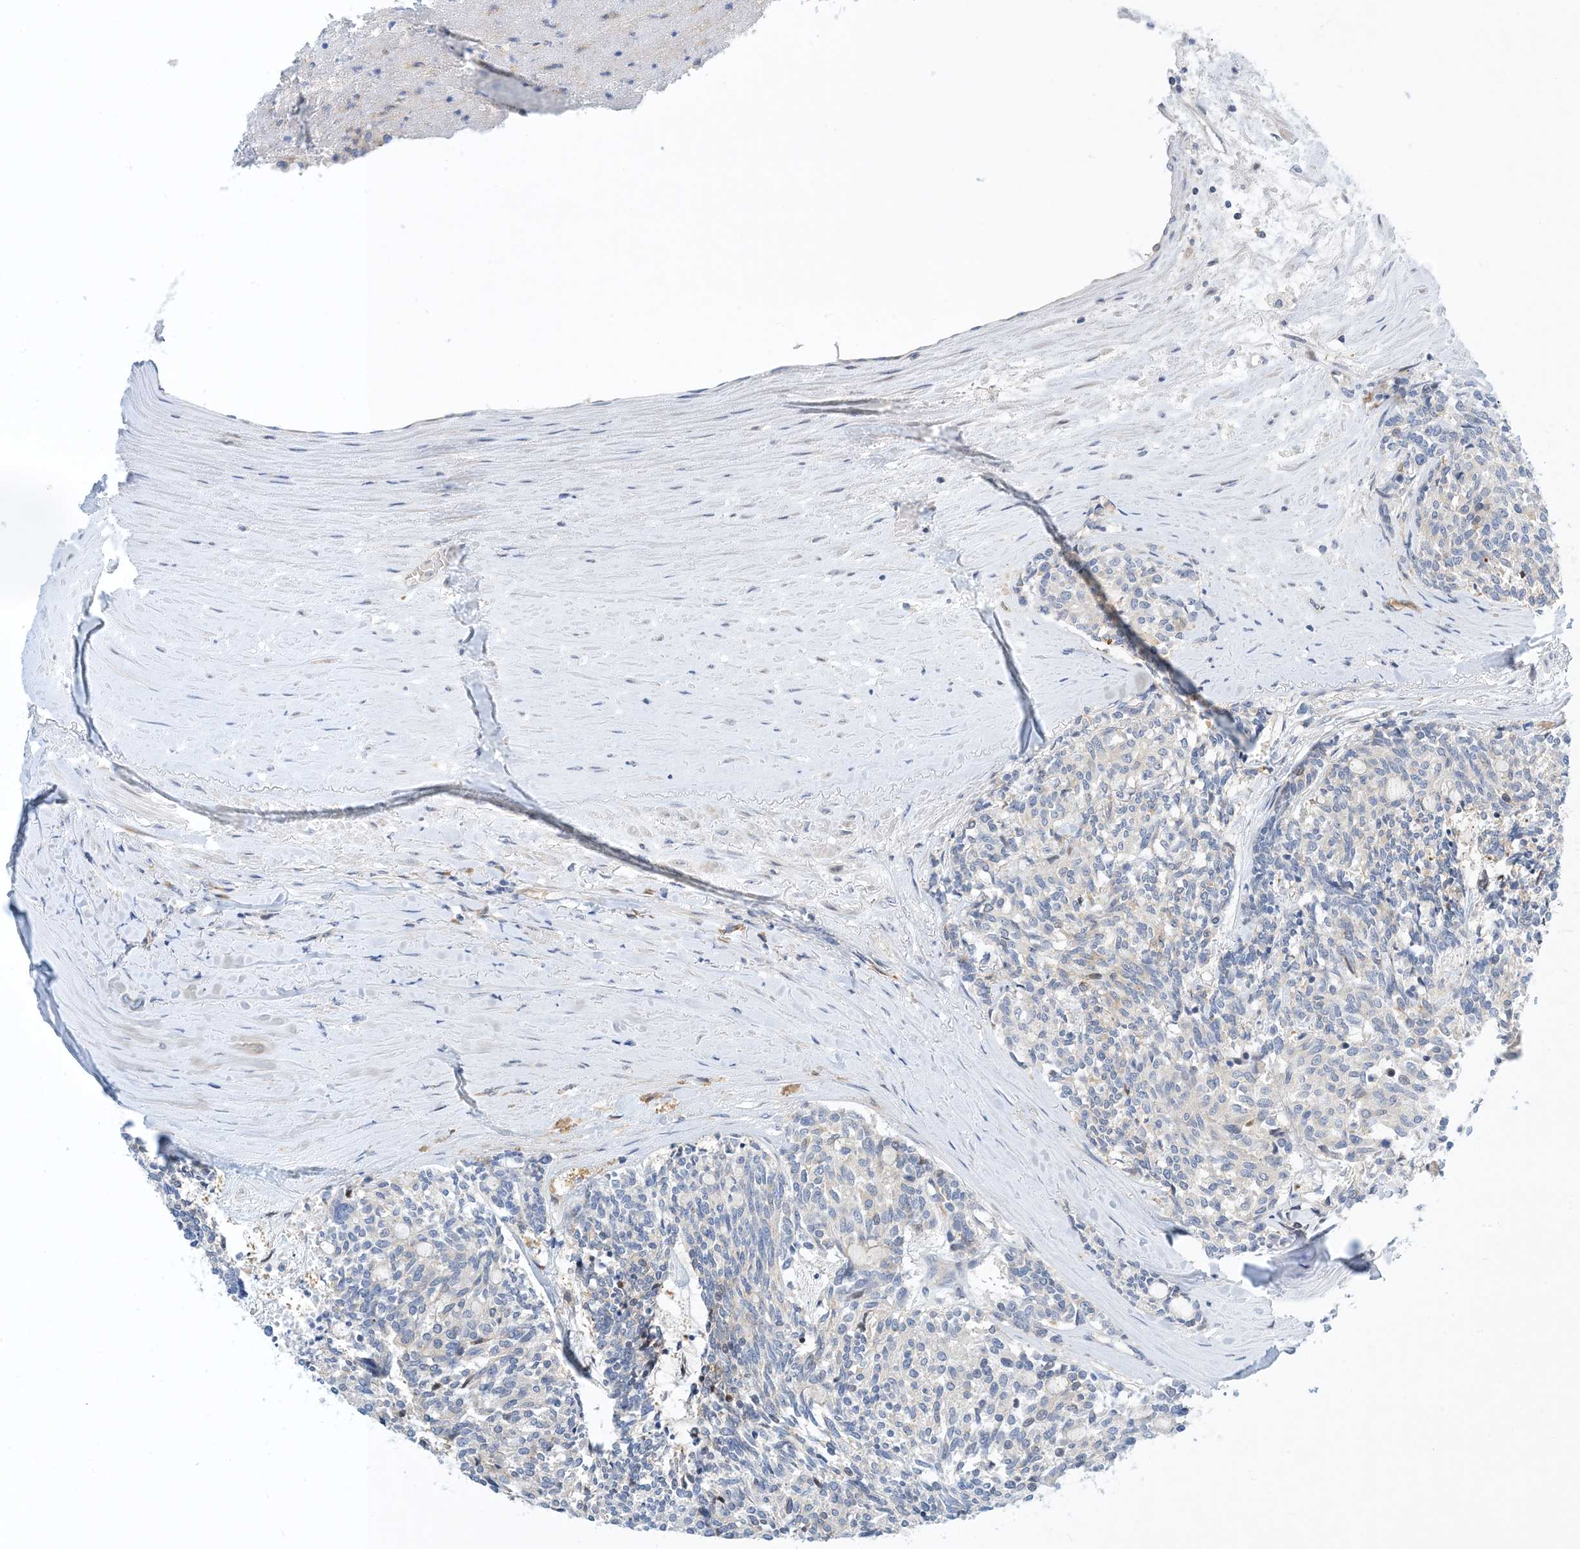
{"staining": {"intensity": "negative", "quantity": "none", "location": "none"}, "tissue": "carcinoid", "cell_type": "Tumor cells", "image_type": "cancer", "snomed": [{"axis": "morphology", "description": "Carcinoid, malignant, NOS"}, {"axis": "topography", "description": "Pancreas"}], "caption": "Carcinoid was stained to show a protein in brown. There is no significant expression in tumor cells.", "gene": "PCDHA2", "patient": {"sex": "female", "age": 54}}